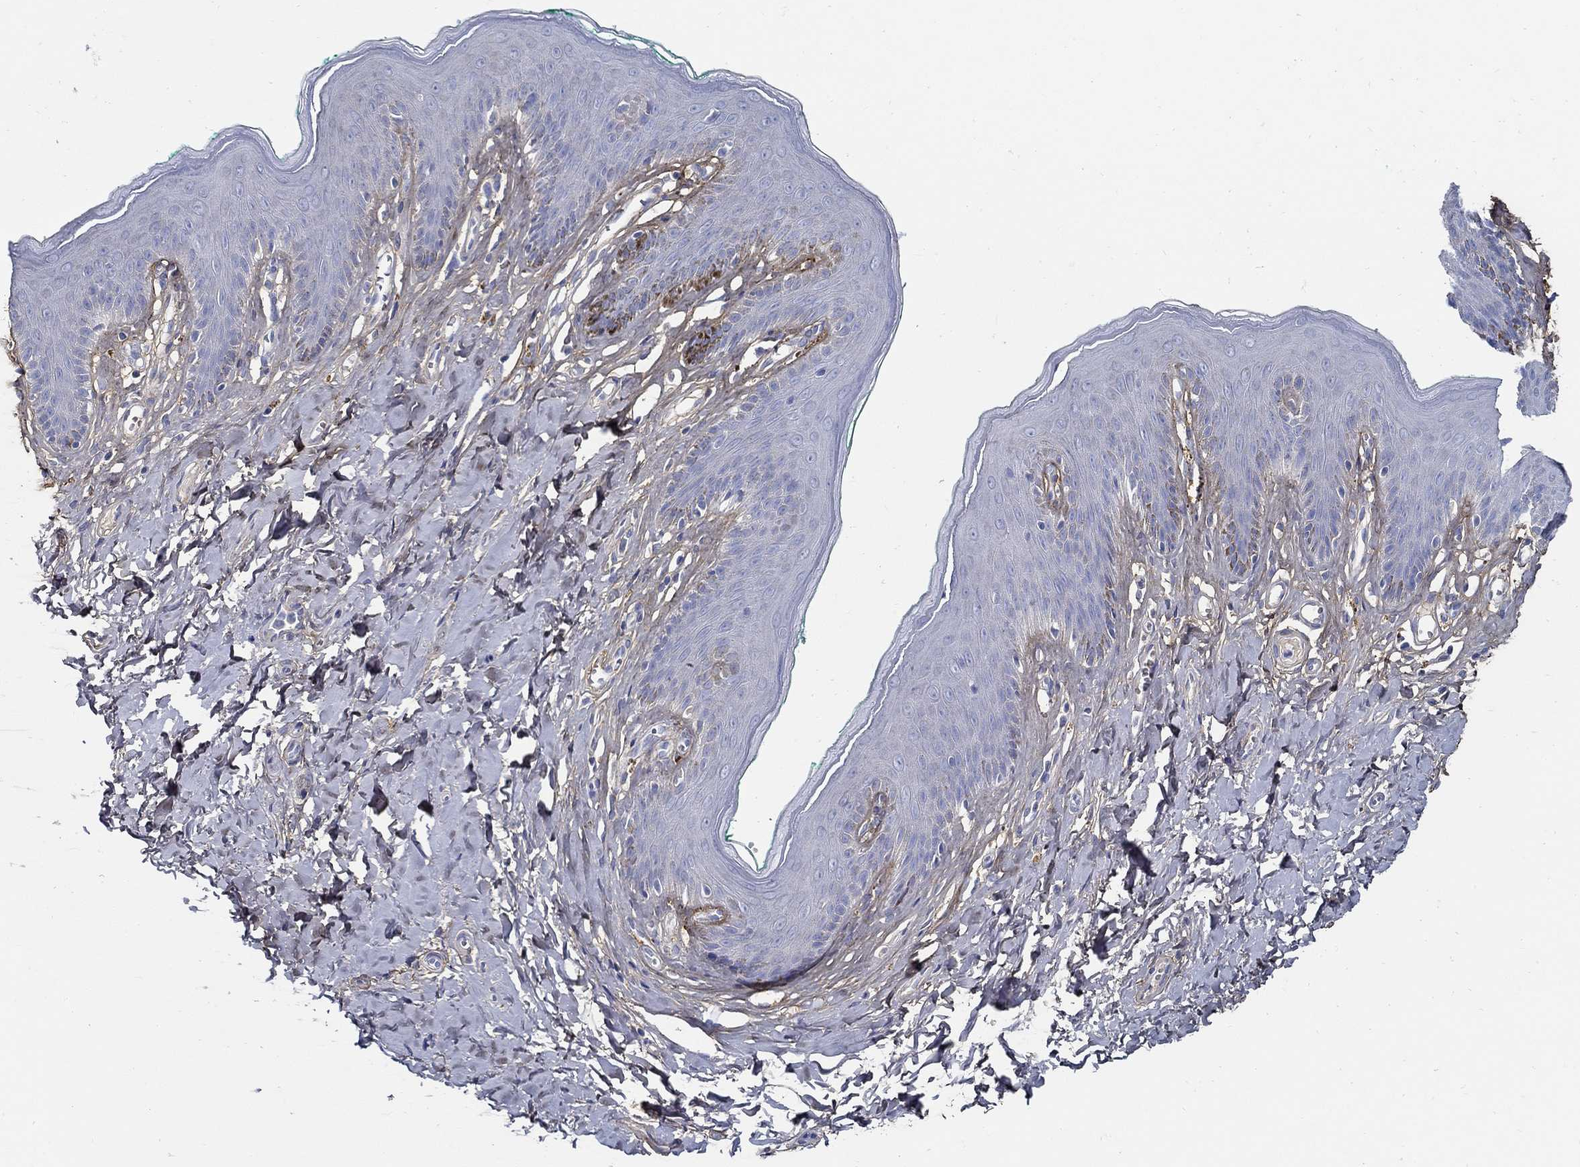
{"staining": {"intensity": "negative", "quantity": "none", "location": "none"}, "tissue": "skin", "cell_type": "Epidermal cells", "image_type": "normal", "snomed": [{"axis": "morphology", "description": "Normal tissue, NOS"}, {"axis": "topography", "description": "Vulva"}], "caption": "IHC image of benign skin: human skin stained with DAB (3,3'-diaminobenzidine) displays no significant protein expression in epidermal cells.", "gene": "TGFBI", "patient": {"sex": "female", "age": 66}}